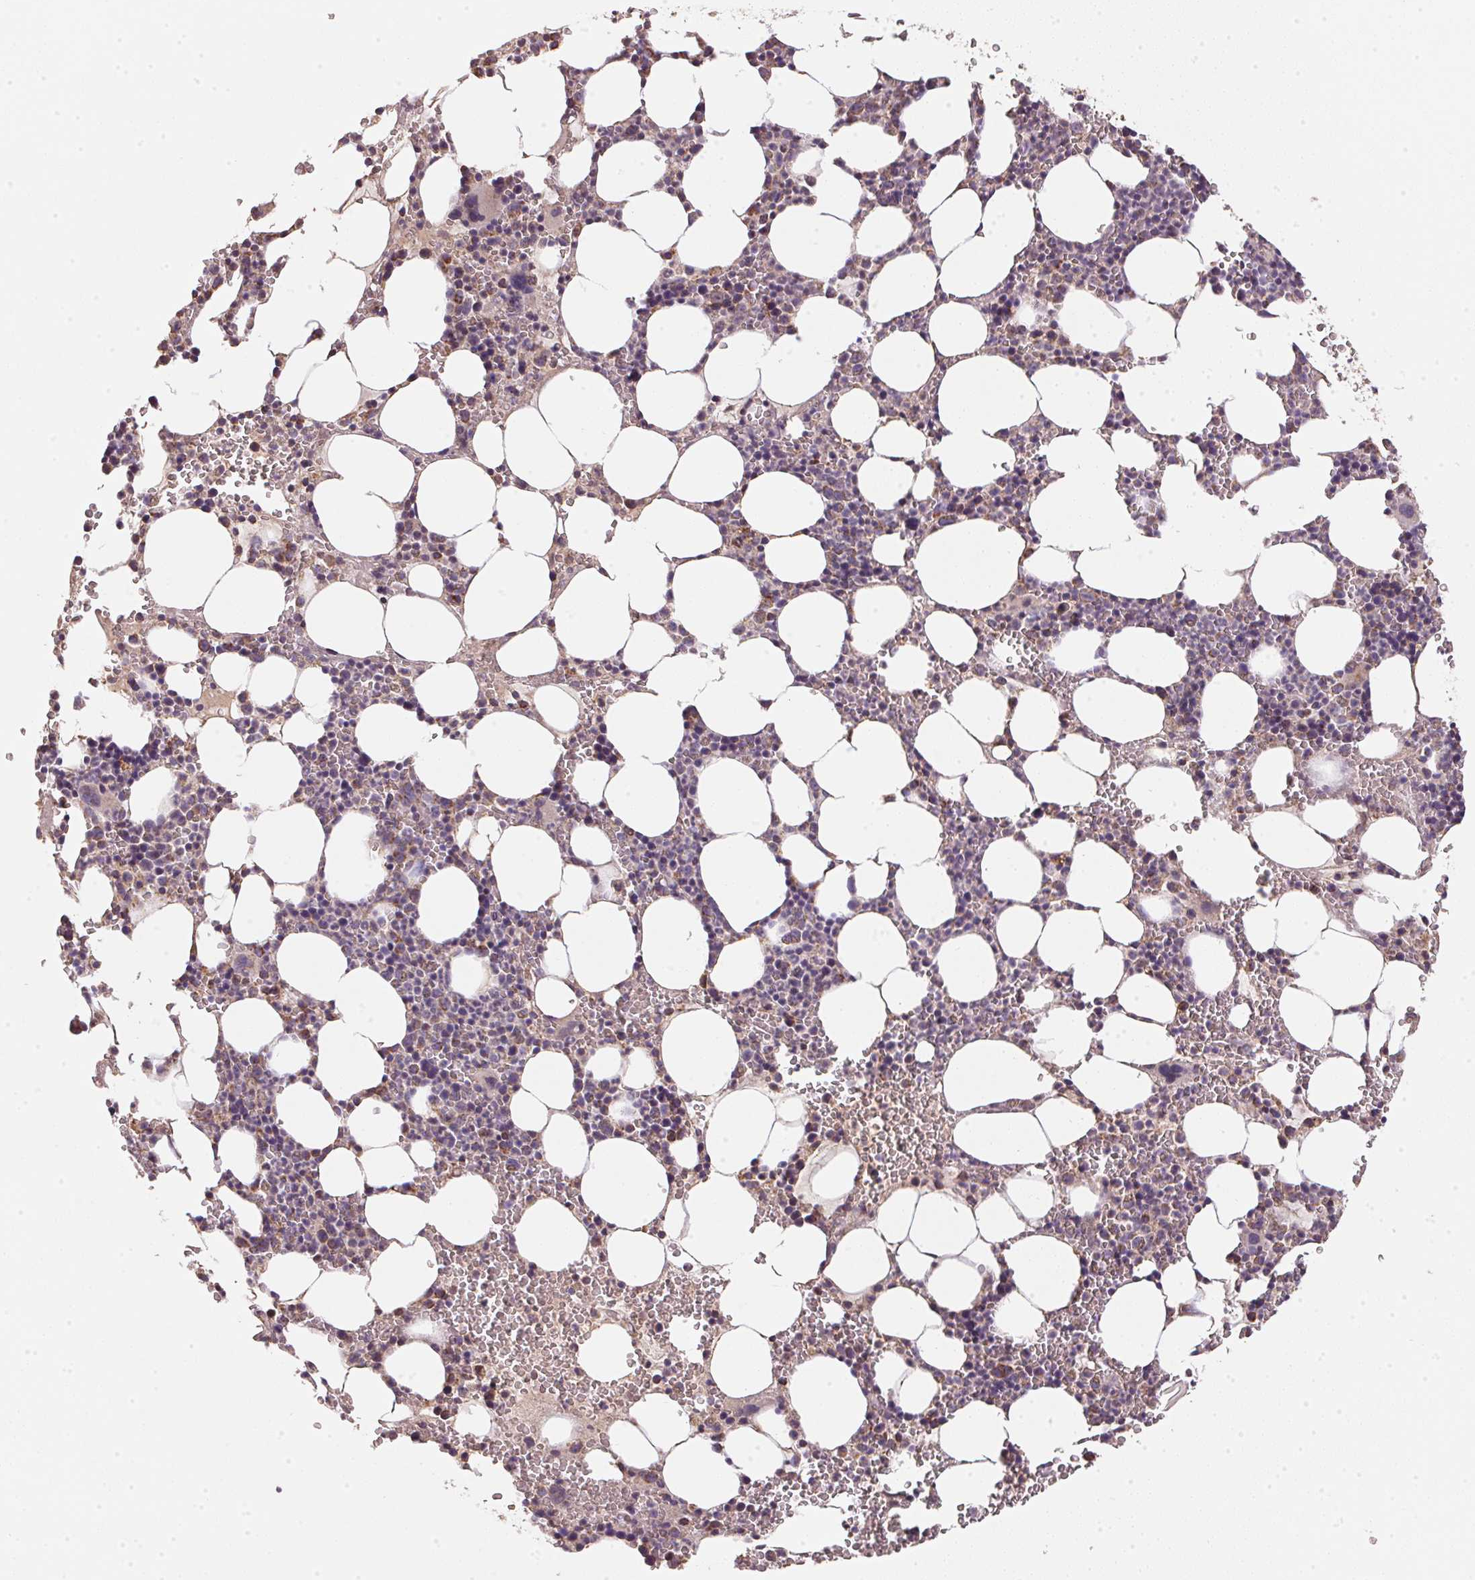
{"staining": {"intensity": "moderate", "quantity": "<25%", "location": "cytoplasmic/membranous"}, "tissue": "bone marrow", "cell_type": "Hematopoietic cells", "image_type": "normal", "snomed": [{"axis": "morphology", "description": "Normal tissue, NOS"}, {"axis": "topography", "description": "Bone marrow"}], "caption": "Protein expression analysis of unremarkable bone marrow displays moderate cytoplasmic/membranous positivity in approximately <25% of hematopoietic cells.", "gene": "NDUFS2", "patient": {"sex": "male", "age": 82}}